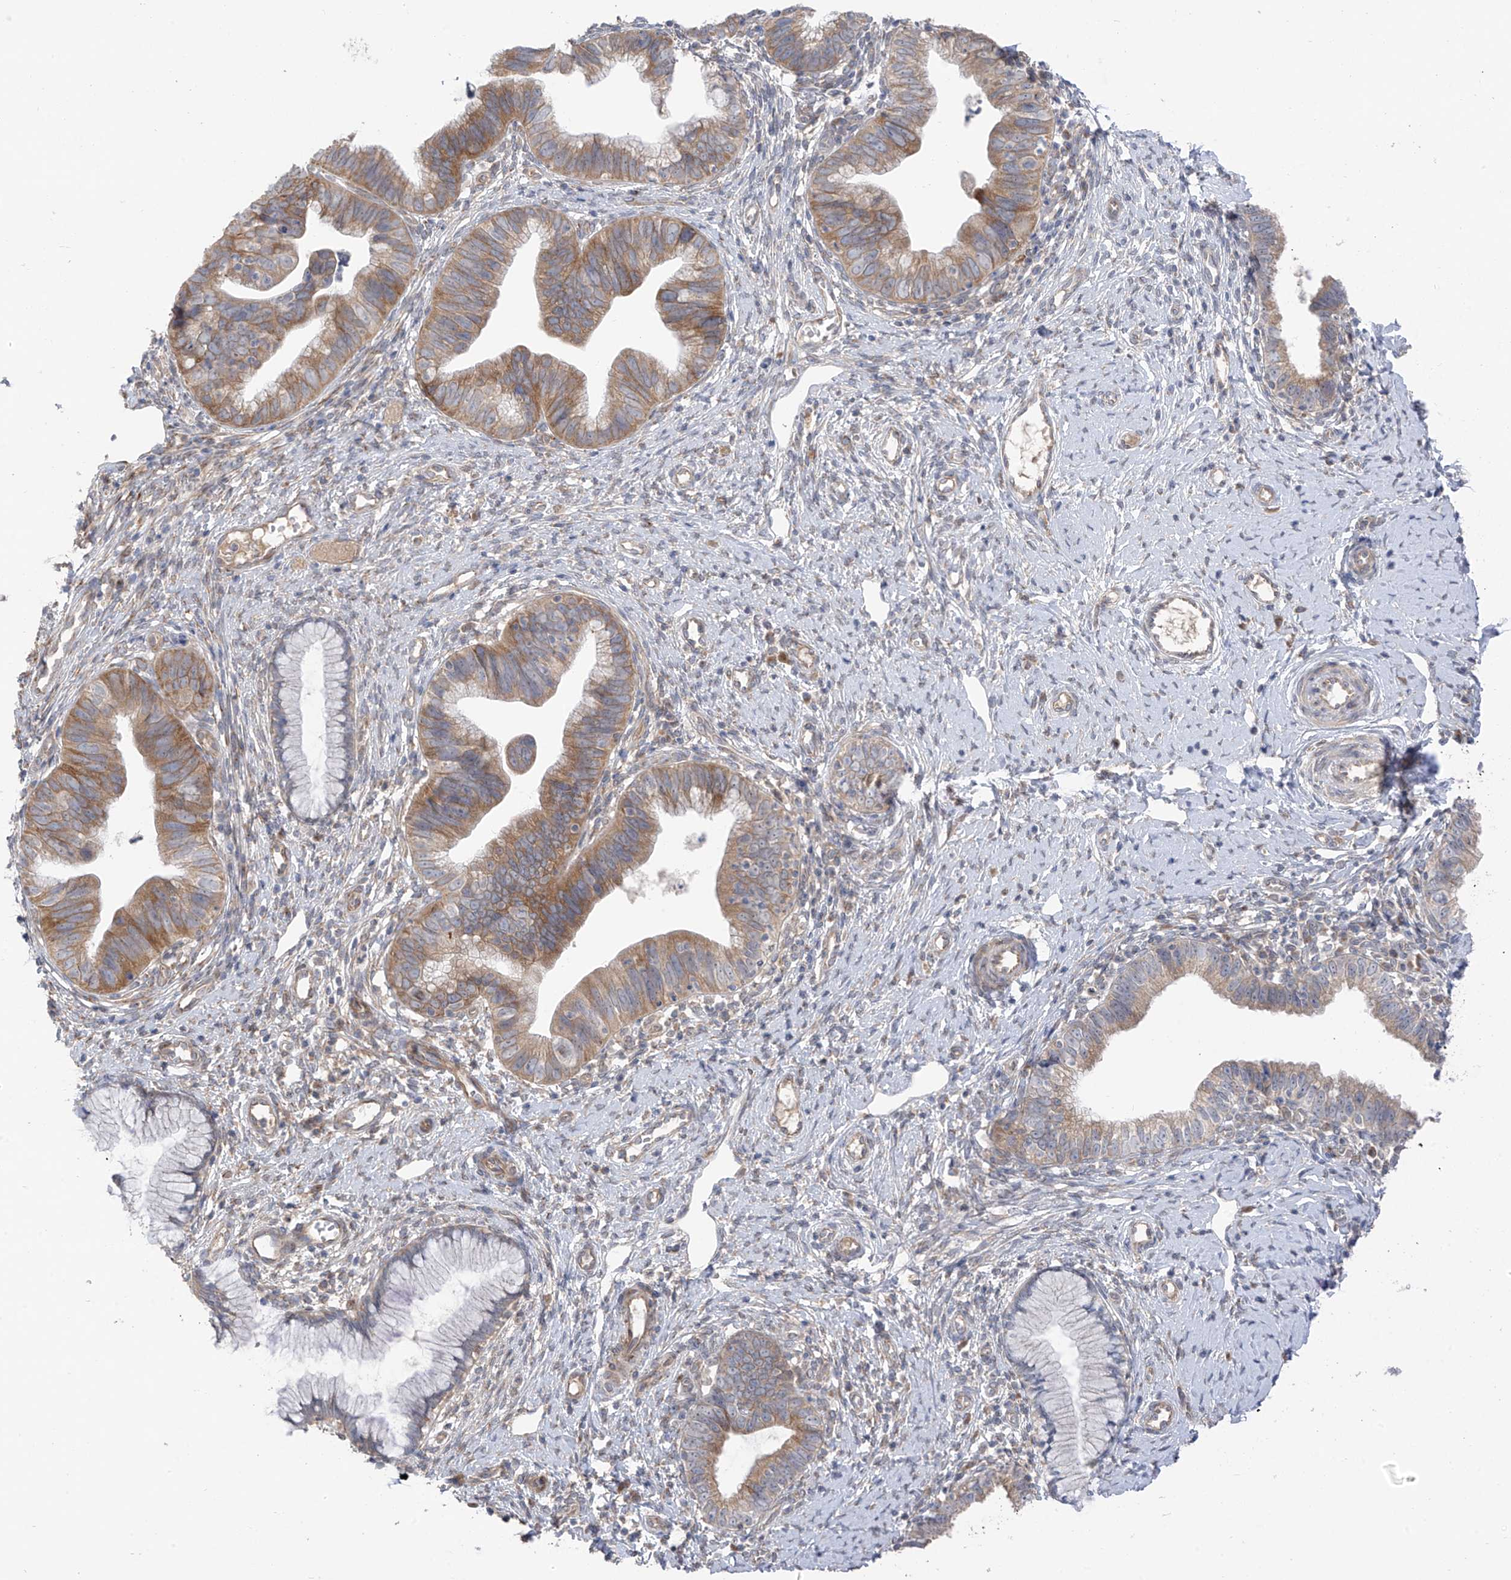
{"staining": {"intensity": "moderate", "quantity": ">75%", "location": "cytoplasmic/membranous"}, "tissue": "cervical cancer", "cell_type": "Tumor cells", "image_type": "cancer", "snomed": [{"axis": "morphology", "description": "Adenocarcinoma, NOS"}, {"axis": "topography", "description": "Cervix"}], "caption": "Cervical cancer stained with DAB IHC shows medium levels of moderate cytoplasmic/membranous staining in approximately >75% of tumor cells.", "gene": "NALCN", "patient": {"sex": "female", "age": 36}}